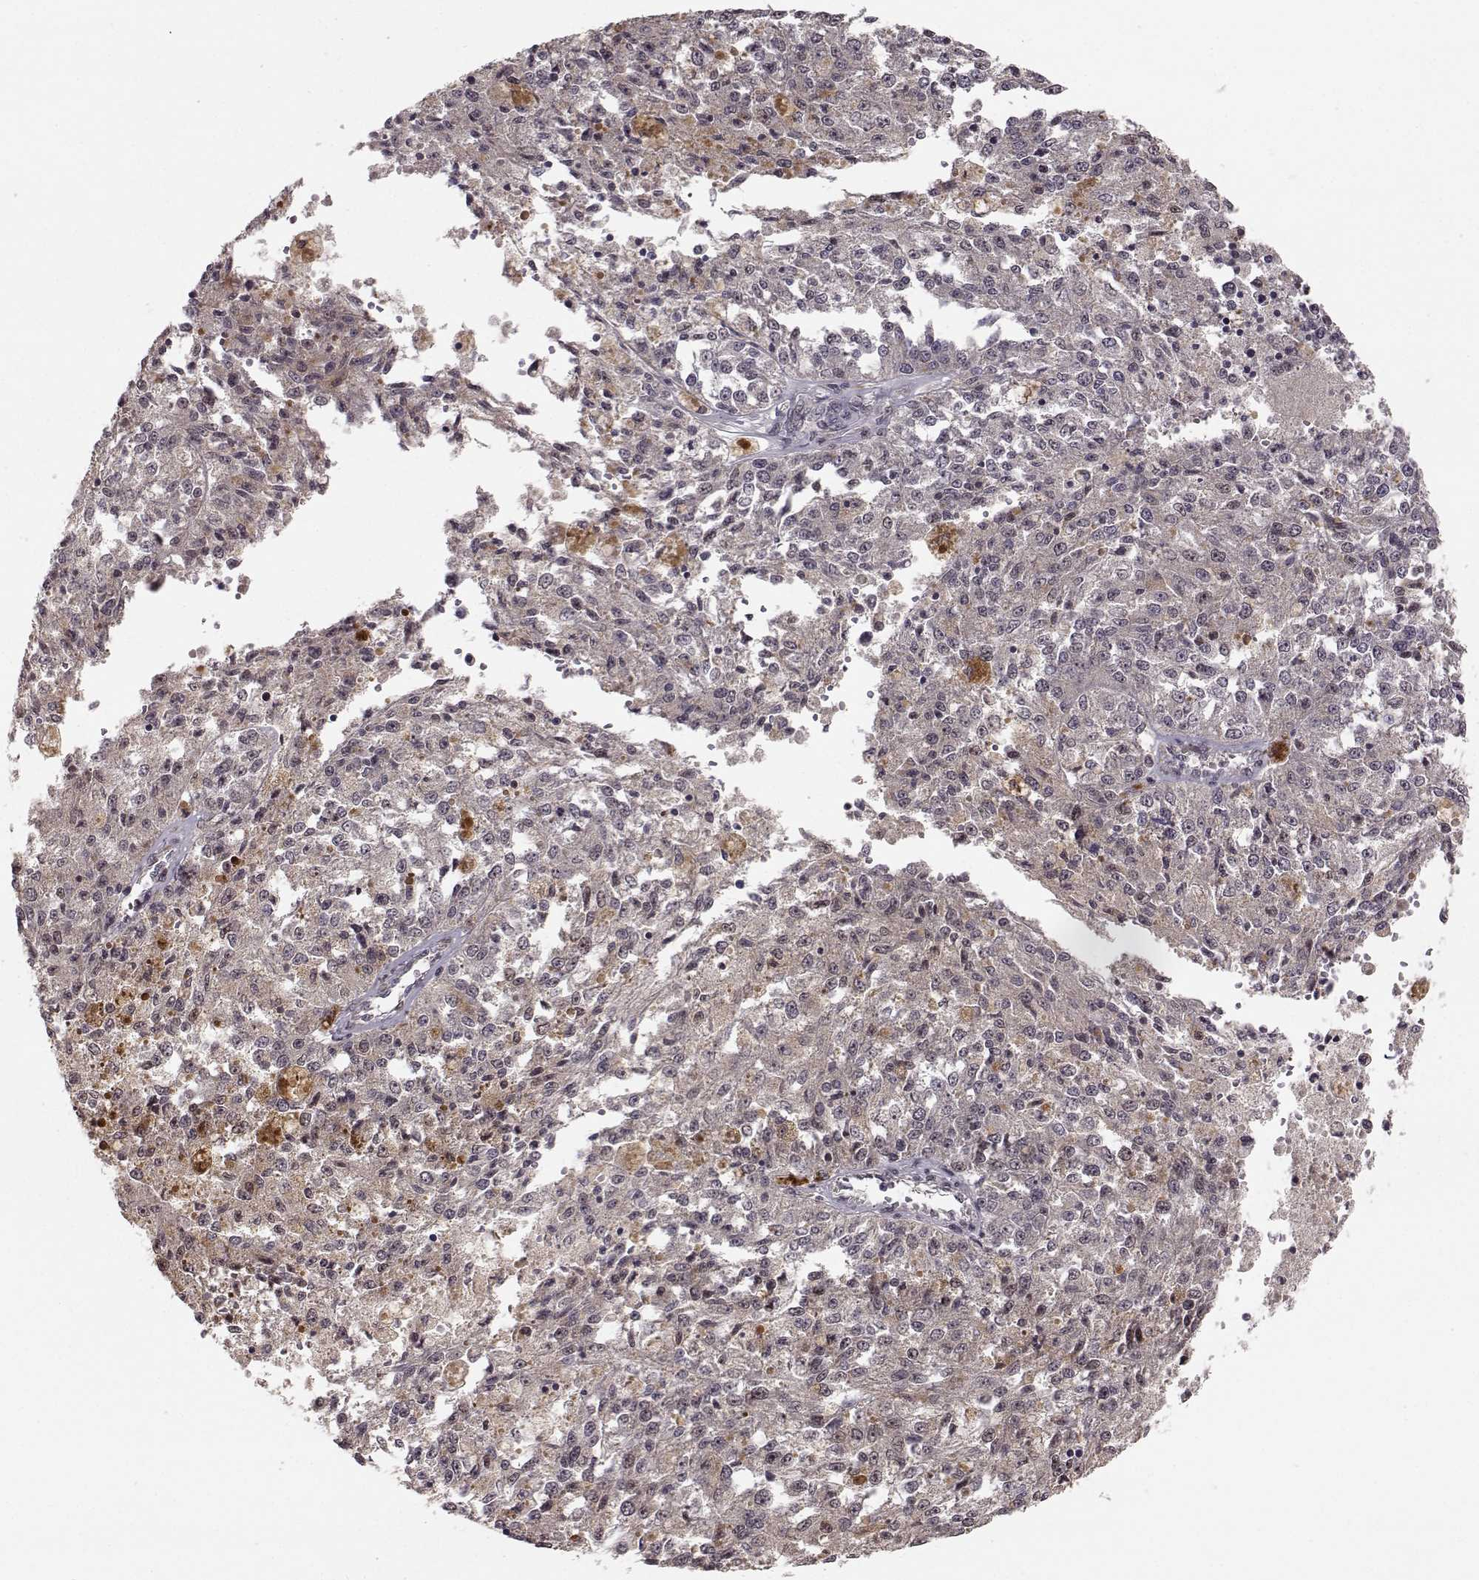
{"staining": {"intensity": "weak", "quantity": "<25%", "location": "cytoplasmic/membranous"}, "tissue": "melanoma", "cell_type": "Tumor cells", "image_type": "cancer", "snomed": [{"axis": "morphology", "description": "Malignant melanoma, Metastatic site"}, {"axis": "topography", "description": "Lymph node"}], "caption": "This is a image of immunohistochemistry staining of malignant melanoma (metastatic site), which shows no positivity in tumor cells. The staining was performed using DAB to visualize the protein expression in brown, while the nuclei were stained in blue with hematoxylin (Magnification: 20x).", "gene": "PLEKHG3", "patient": {"sex": "female", "age": 64}}